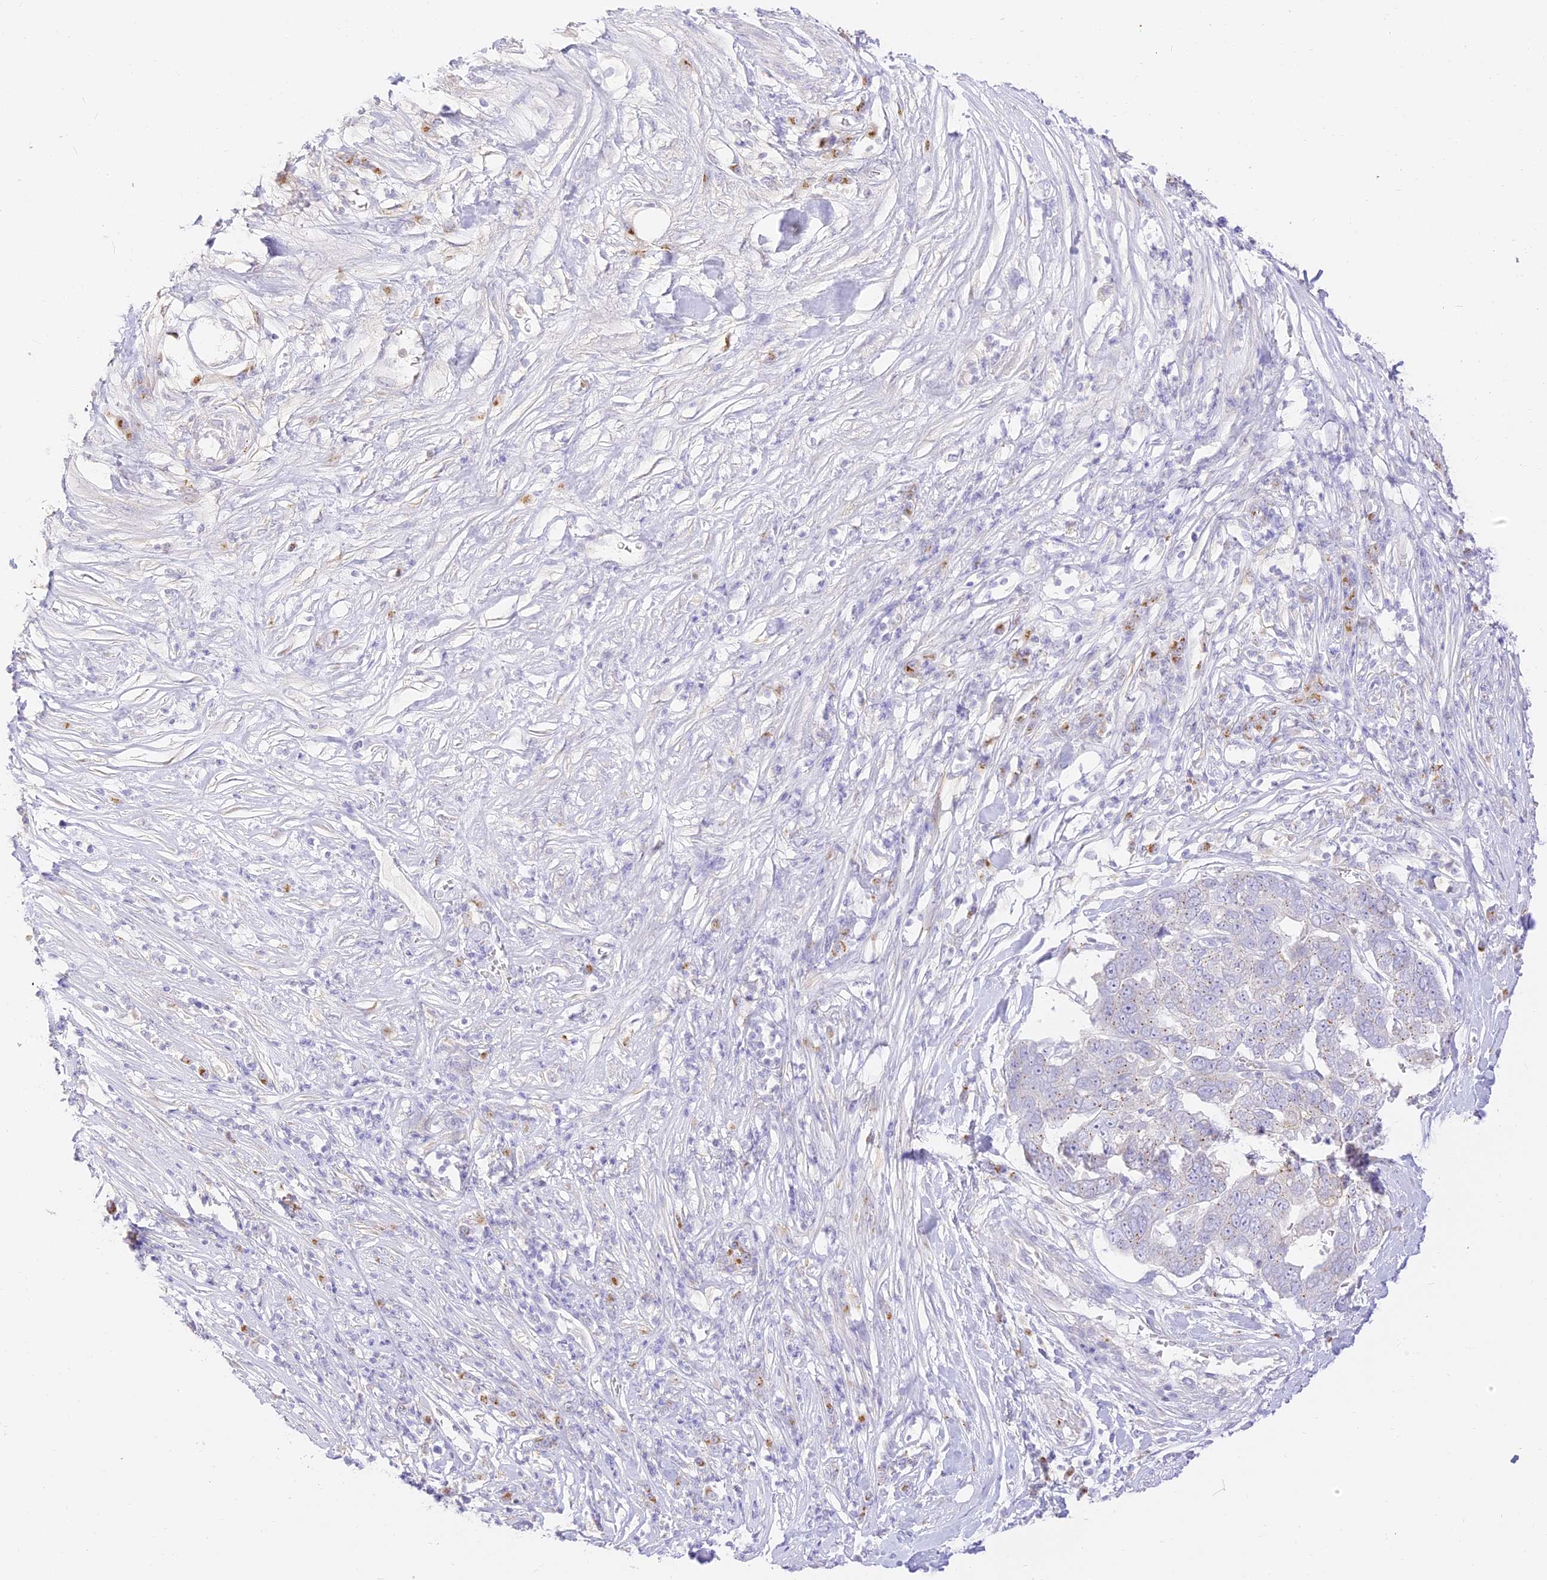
{"staining": {"intensity": "weak", "quantity": "25%-75%", "location": "cytoplasmic/membranous"}, "tissue": "pancreatic cancer", "cell_type": "Tumor cells", "image_type": "cancer", "snomed": [{"axis": "morphology", "description": "Adenocarcinoma, NOS"}, {"axis": "topography", "description": "Pancreas"}], "caption": "Immunohistochemistry (IHC) micrograph of pancreatic cancer (adenocarcinoma) stained for a protein (brown), which reveals low levels of weak cytoplasmic/membranous positivity in approximately 25%-75% of tumor cells.", "gene": "SEC13", "patient": {"sex": "female", "age": 61}}